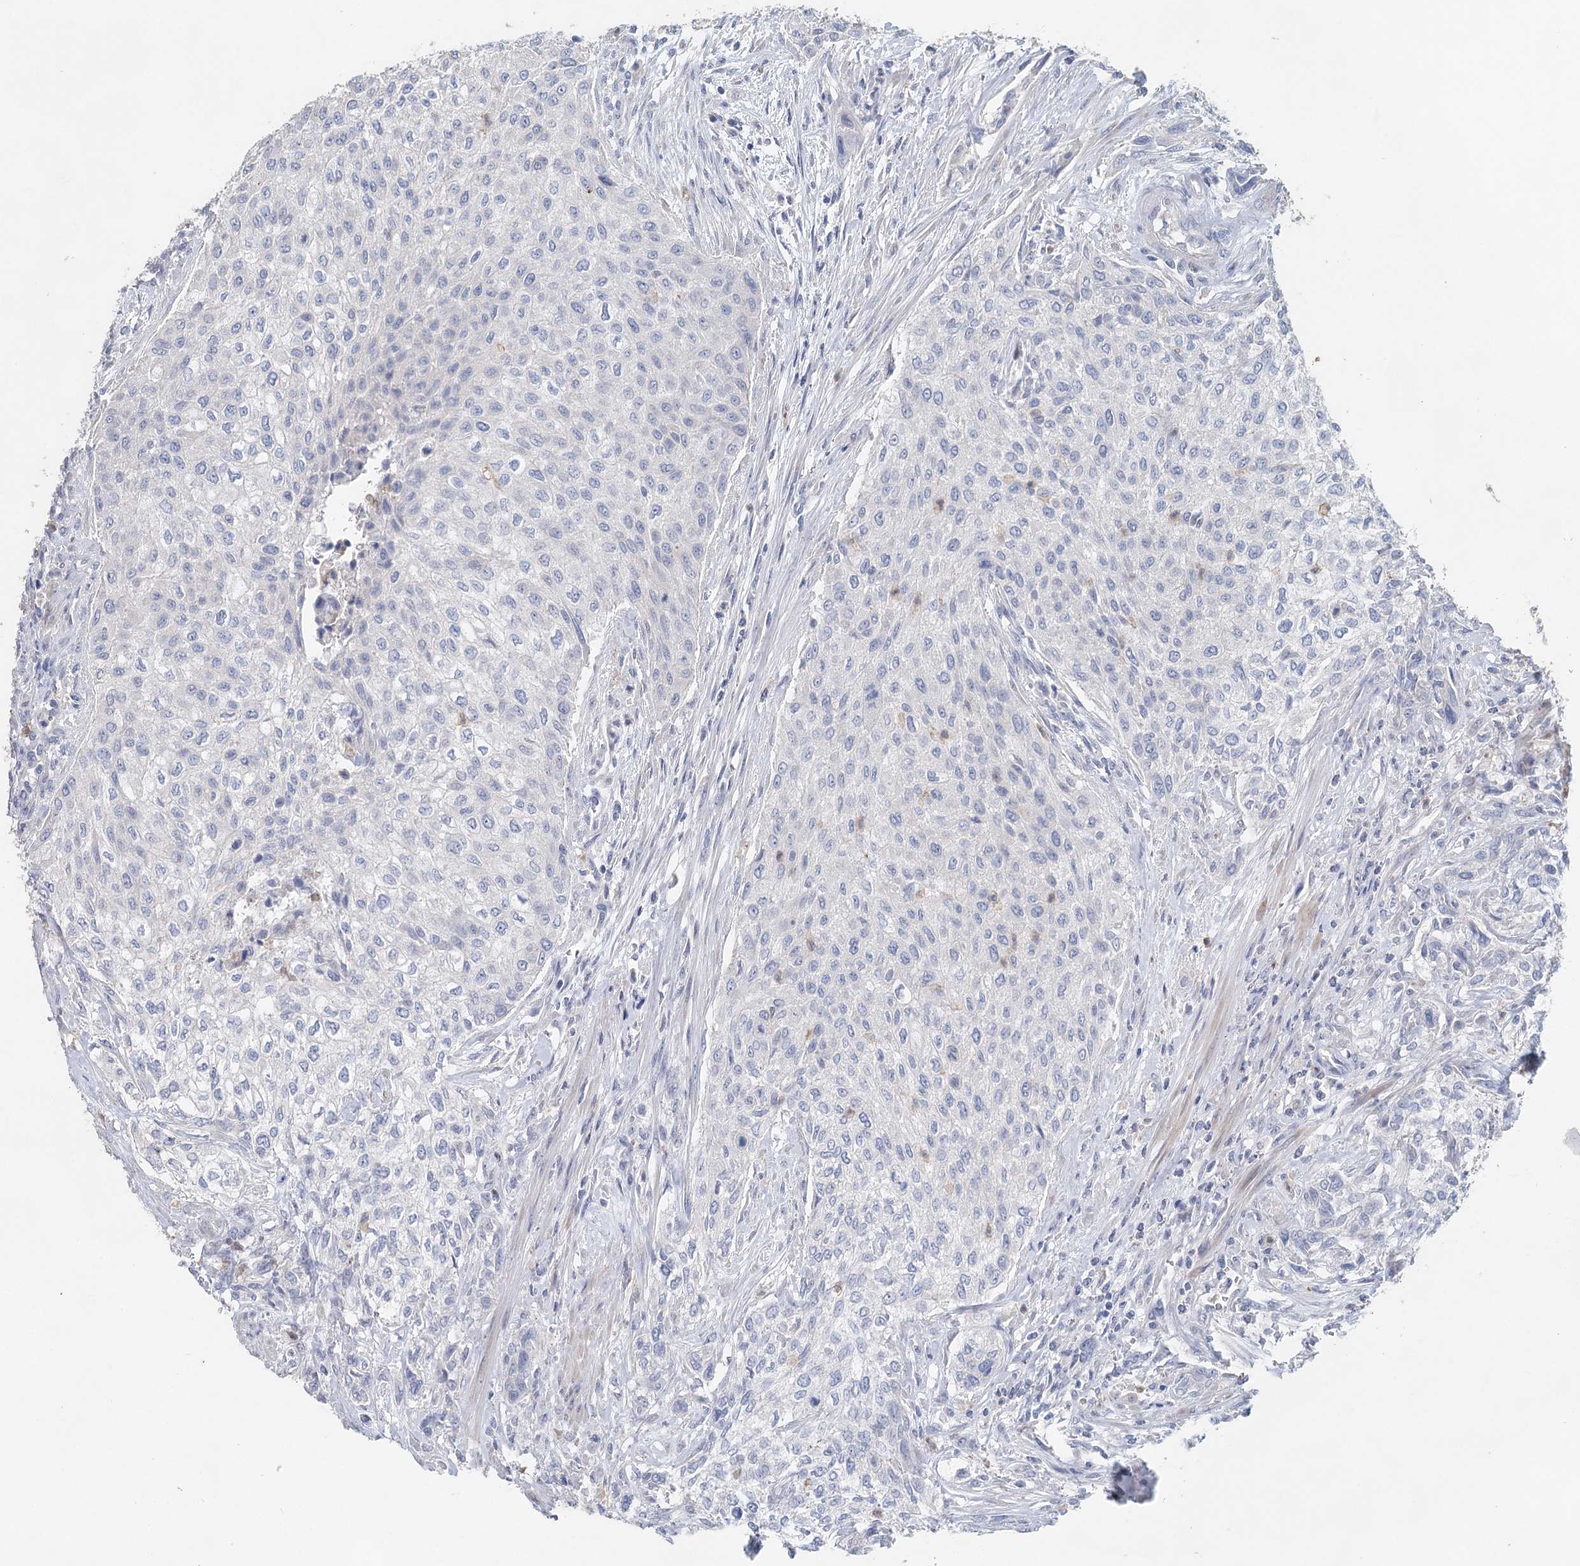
{"staining": {"intensity": "negative", "quantity": "none", "location": "none"}, "tissue": "urothelial cancer", "cell_type": "Tumor cells", "image_type": "cancer", "snomed": [{"axis": "morphology", "description": "Normal tissue, NOS"}, {"axis": "morphology", "description": "Urothelial carcinoma, NOS"}, {"axis": "topography", "description": "Urinary bladder"}, {"axis": "topography", "description": "Peripheral nerve tissue"}], "caption": "Human urothelial cancer stained for a protein using immunohistochemistry (IHC) shows no positivity in tumor cells.", "gene": "MYL6B", "patient": {"sex": "male", "age": 35}}